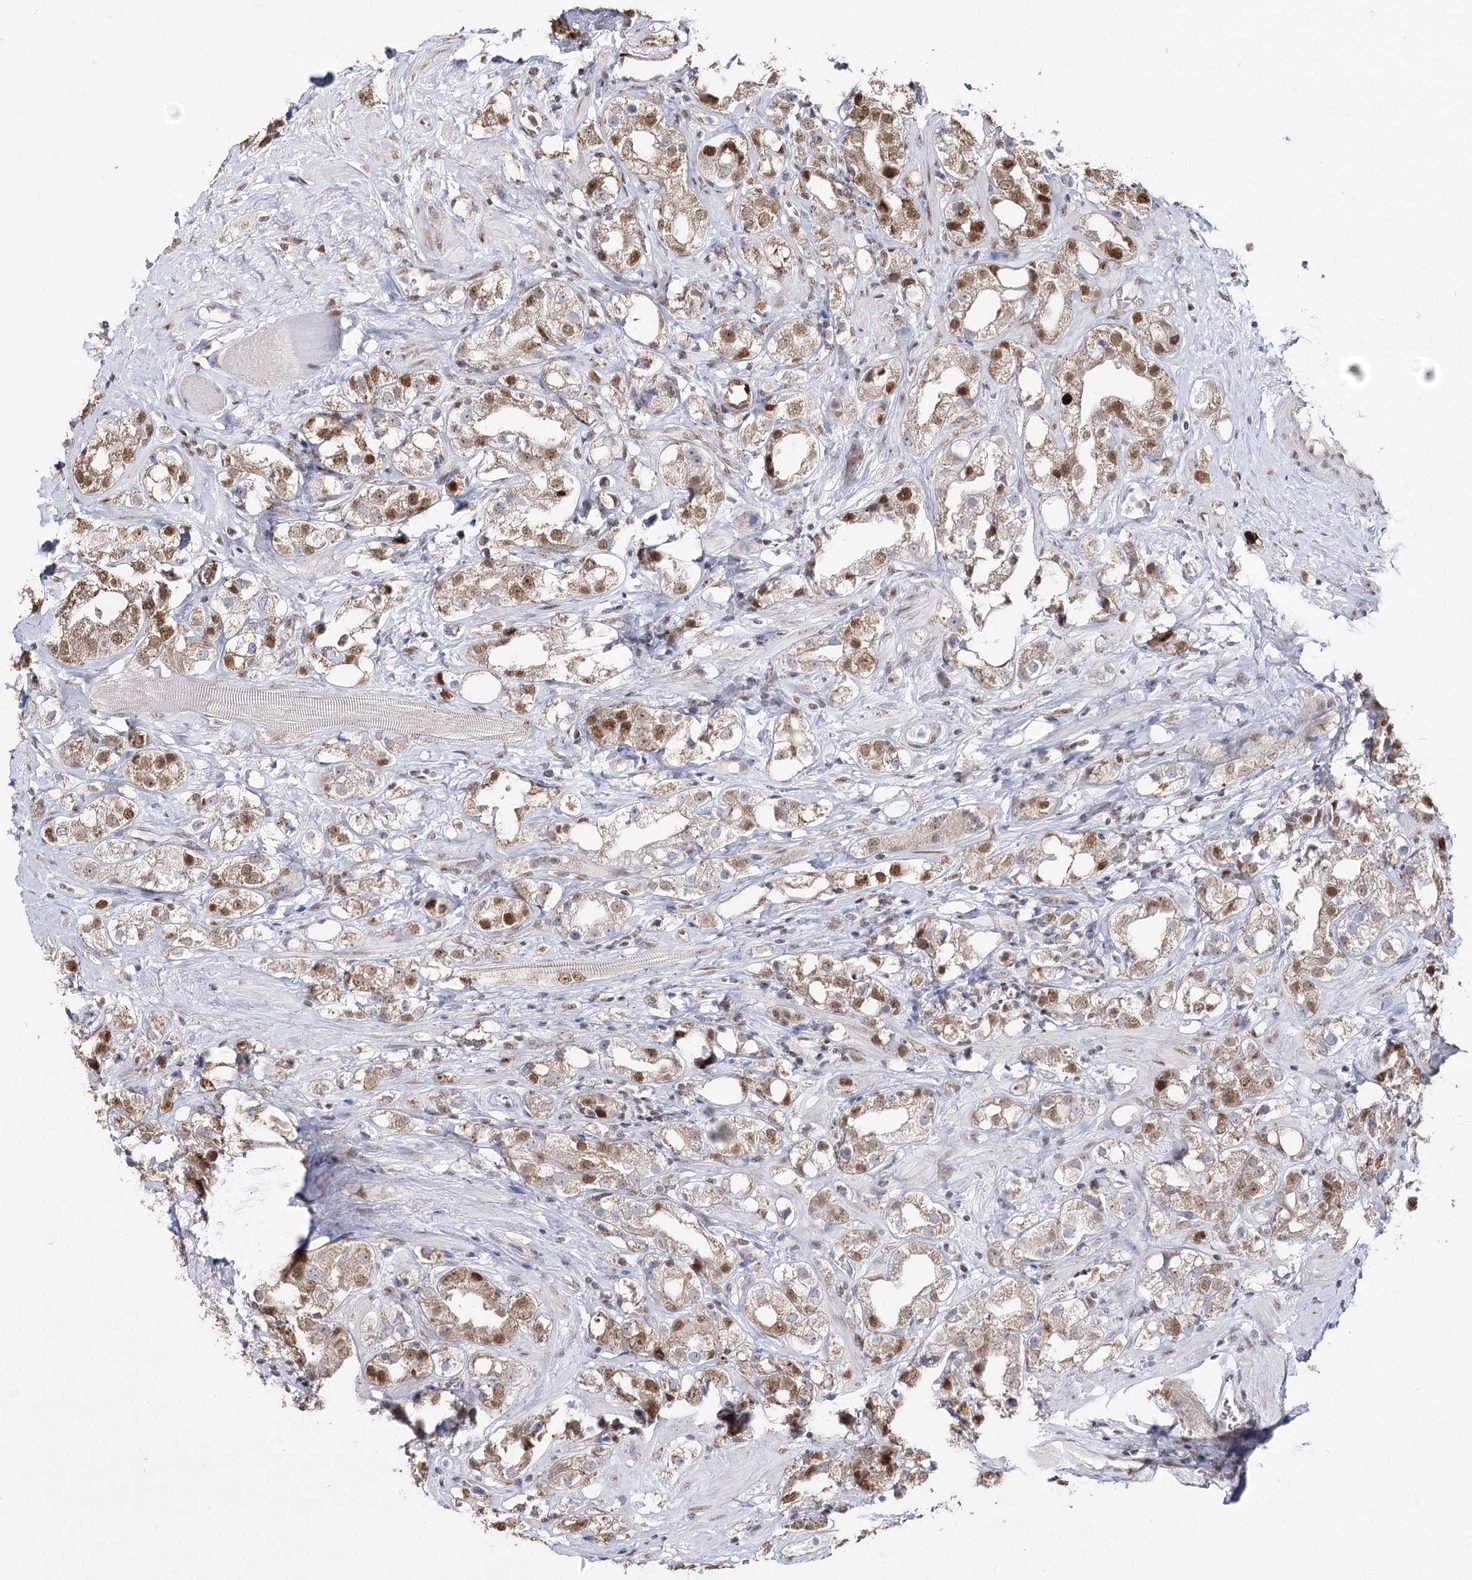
{"staining": {"intensity": "moderate", "quantity": ">75%", "location": "nuclear"}, "tissue": "prostate cancer", "cell_type": "Tumor cells", "image_type": "cancer", "snomed": [{"axis": "morphology", "description": "Adenocarcinoma, NOS"}, {"axis": "topography", "description": "Prostate"}], "caption": "Immunohistochemistry of human prostate adenocarcinoma displays medium levels of moderate nuclear expression in approximately >75% of tumor cells. (DAB IHC with brightfield microscopy, high magnification).", "gene": "VGLL4", "patient": {"sex": "male", "age": 79}}